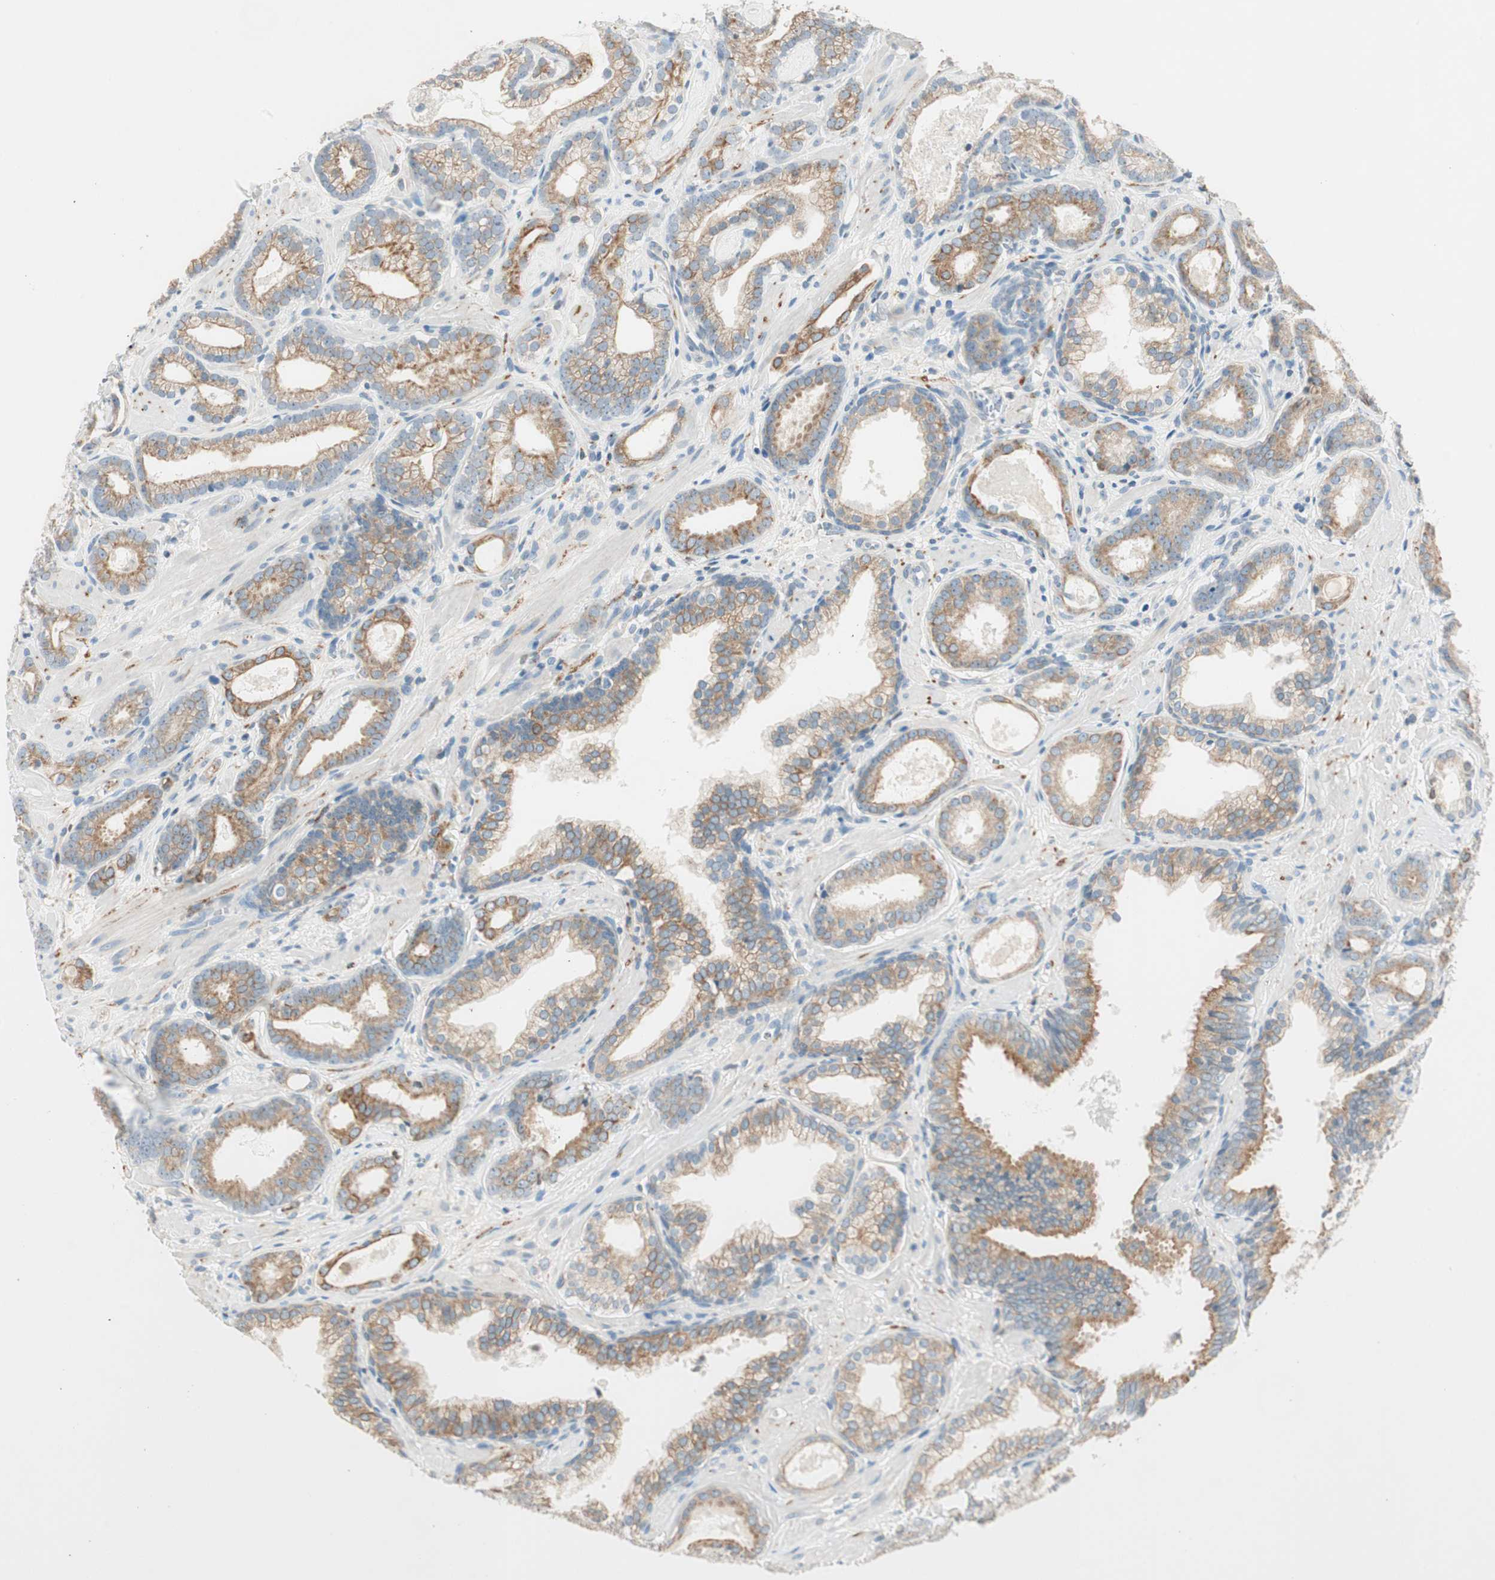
{"staining": {"intensity": "moderate", "quantity": ">75%", "location": "cytoplasmic/membranous"}, "tissue": "prostate cancer", "cell_type": "Tumor cells", "image_type": "cancer", "snomed": [{"axis": "morphology", "description": "Adenocarcinoma, Low grade"}, {"axis": "topography", "description": "Prostate"}], "caption": "Tumor cells display medium levels of moderate cytoplasmic/membranous positivity in approximately >75% of cells in human prostate adenocarcinoma (low-grade).", "gene": "GNAO1", "patient": {"sex": "male", "age": 57}}